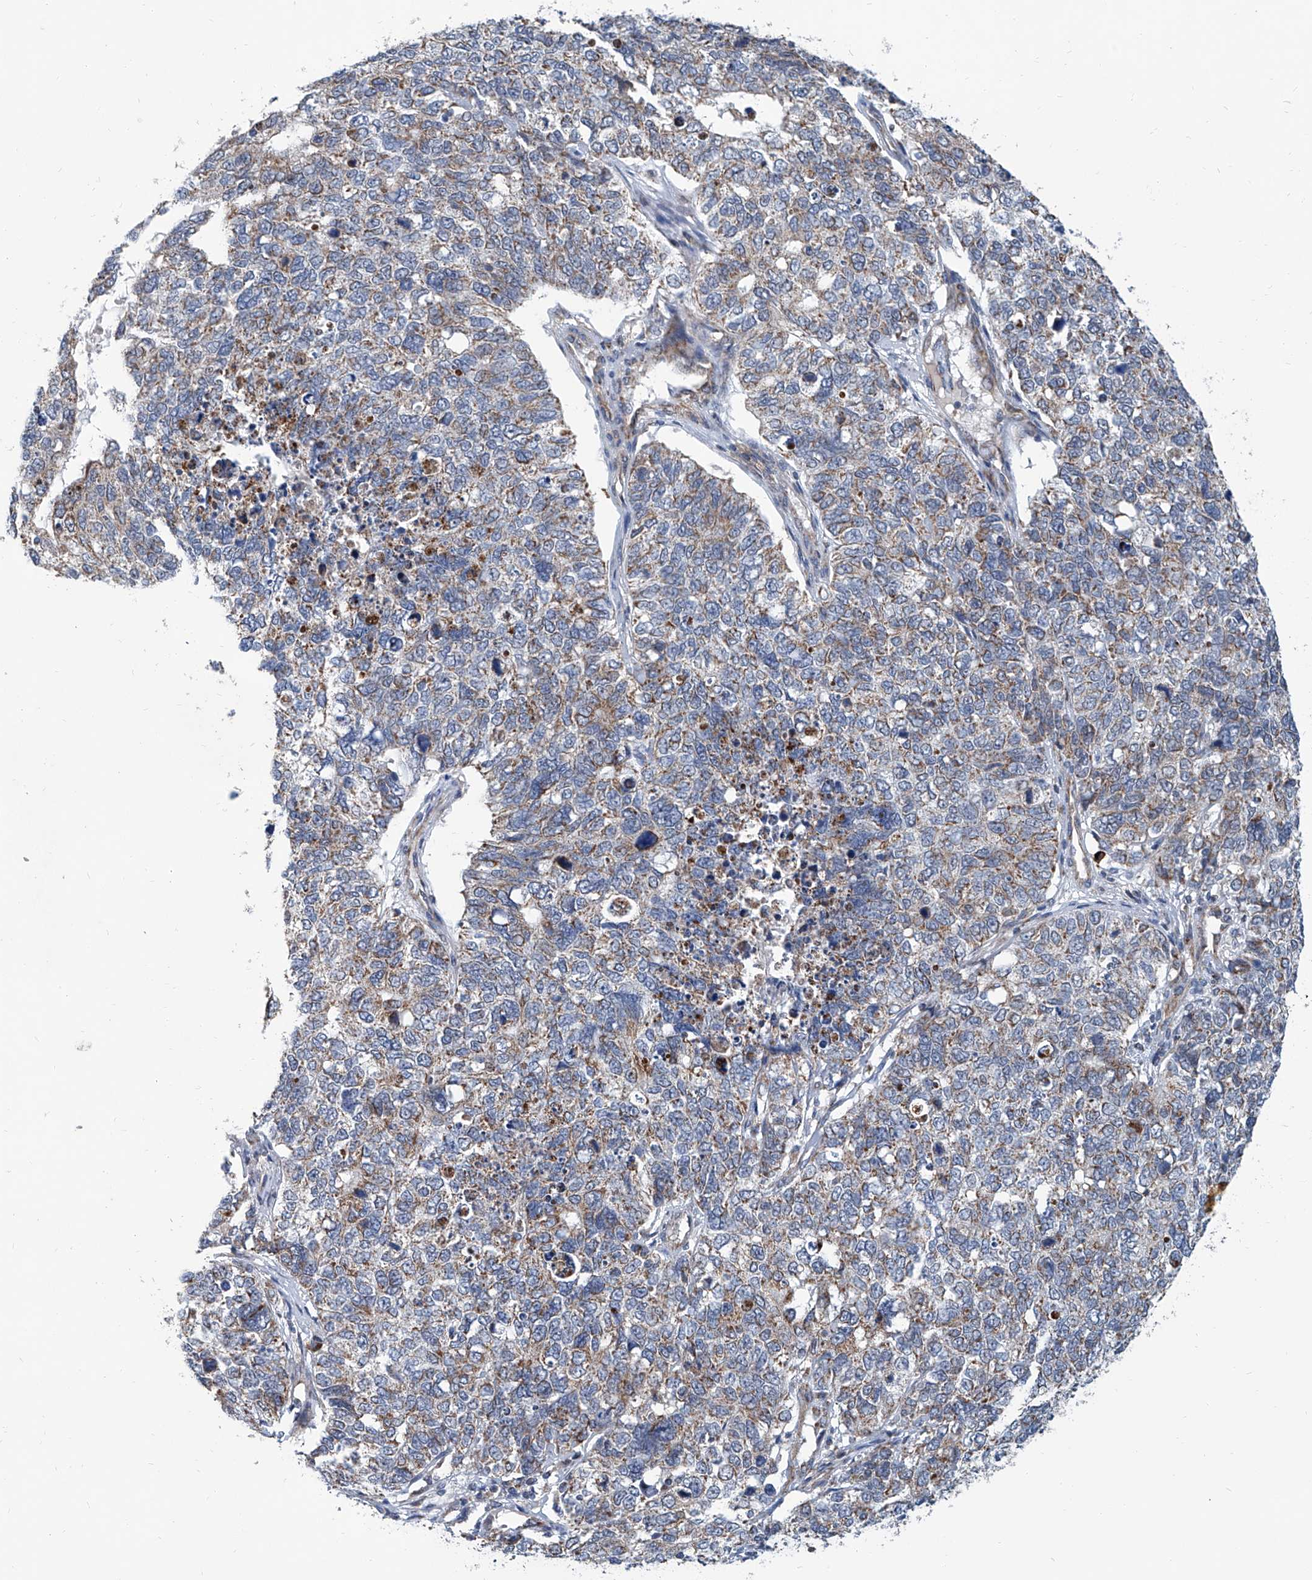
{"staining": {"intensity": "weak", "quantity": ">75%", "location": "cytoplasmic/membranous"}, "tissue": "cervical cancer", "cell_type": "Tumor cells", "image_type": "cancer", "snomed": [{"axis": "morphology", "description": "Squamous cell carcinoma, NOS"}, {"axis": "topography", "description": "Cervix"}], "caption": "High-magnification brightfield microscopy of cervical squamous cell carcinoma stained with DAB (3,3'-diaminobenzidine) (brown) and counterstained with hematoxylin (blue). tumor cells exhibit weak cytoplasmic/membranous staining is seen in approximately>75% of cells.", "gene": "USP48", "patient": {"sex": "female", "age": 63}}